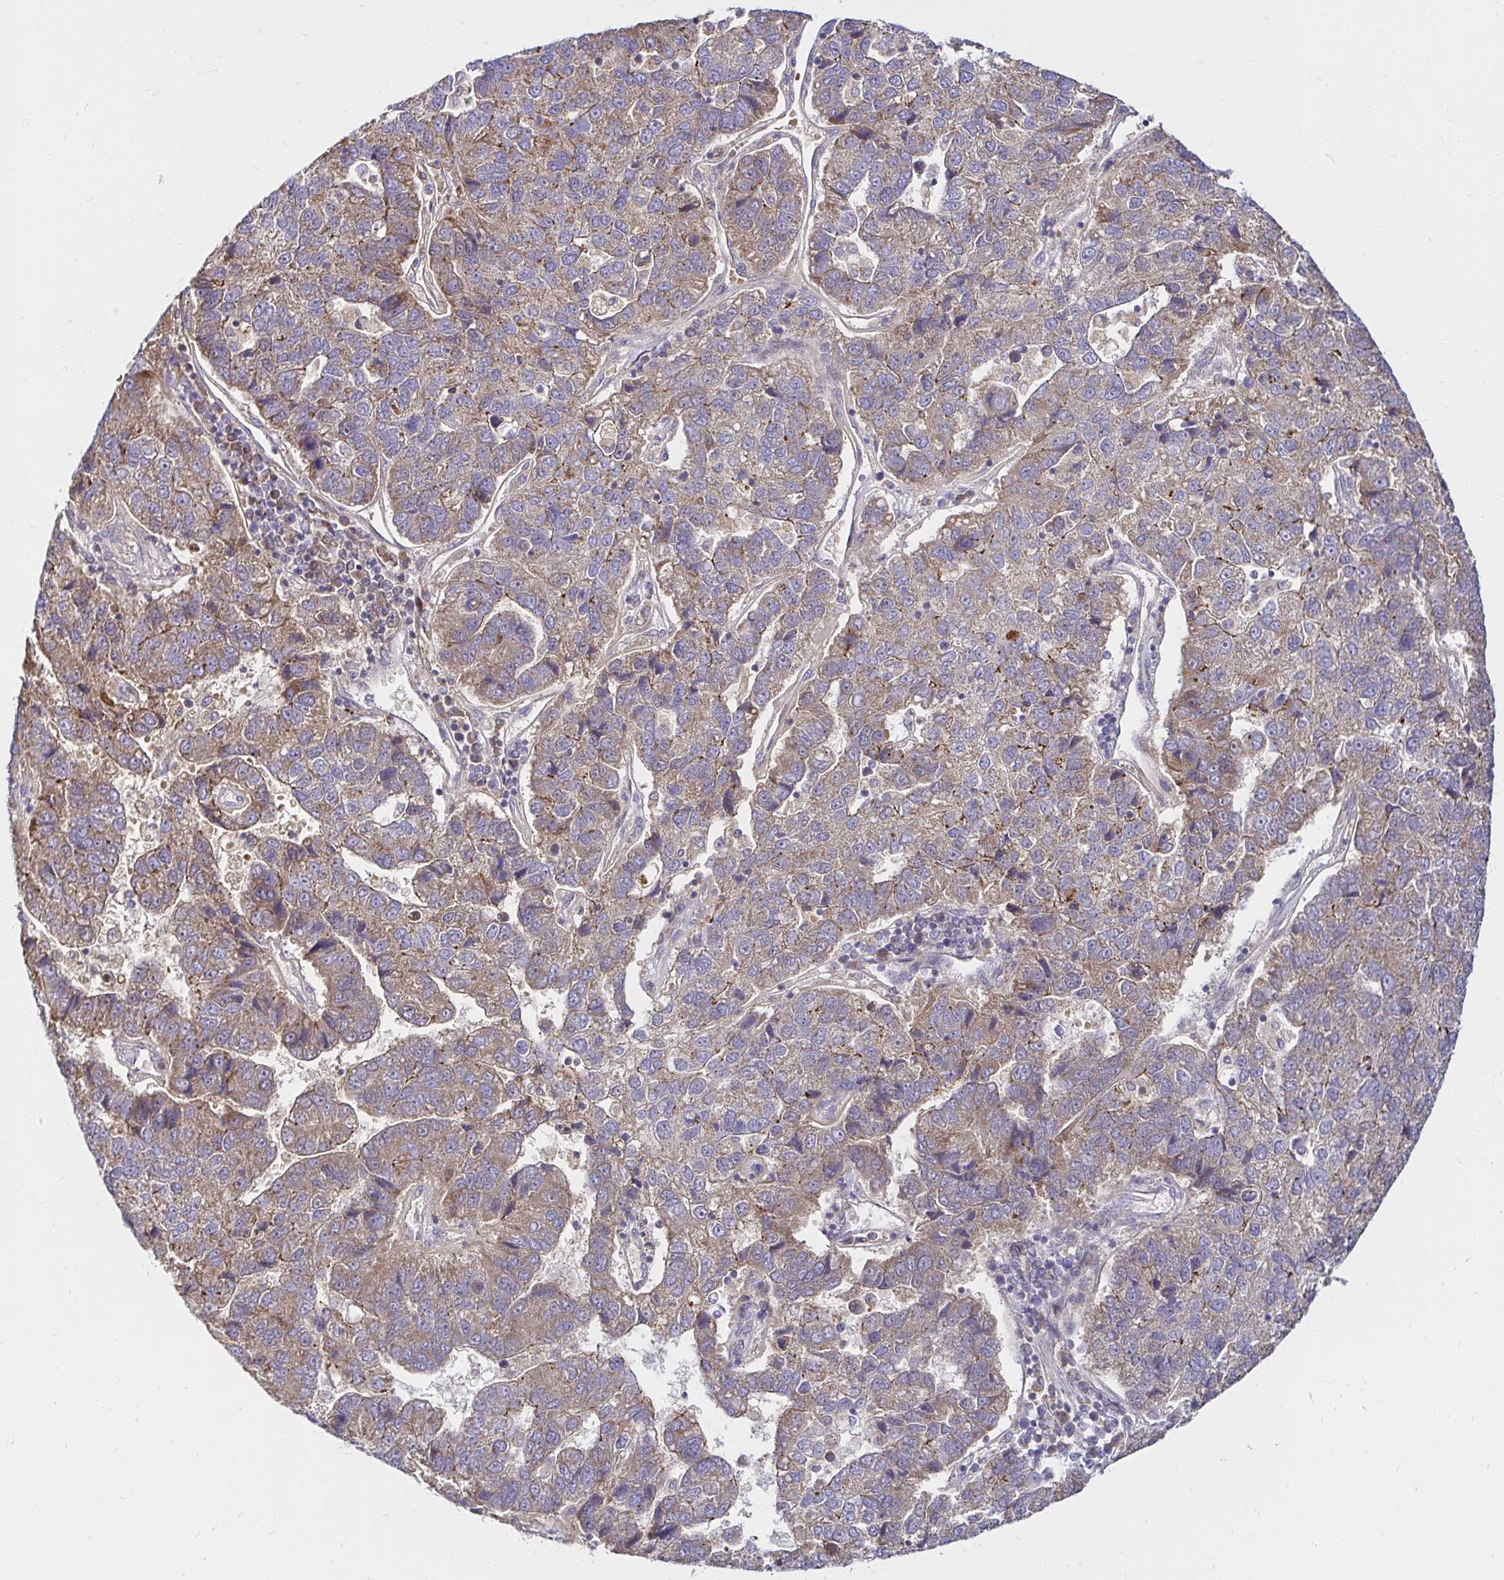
{"staining": {"intensity": "moderate", "quantity": ">75%", "location": "cytoplasmic/membranous"}, "tissue": "pancreatic cancer", "cell_type": "Tumor cells", "image_type": "cancer", "snomed": [{"axis": "morphology", "description": "Adenocarcinoma, NOS"}, {"axis": "topography", "description": "Pancreas"}], "caption": "IHC of human pancreatic cancer shows medium levels of moderate cytoplasmic/membranous positivity in approximately >75% of tumor cells.", "gene": "ARHGEF37", "patient": {"sex": "female", "age": 61}}